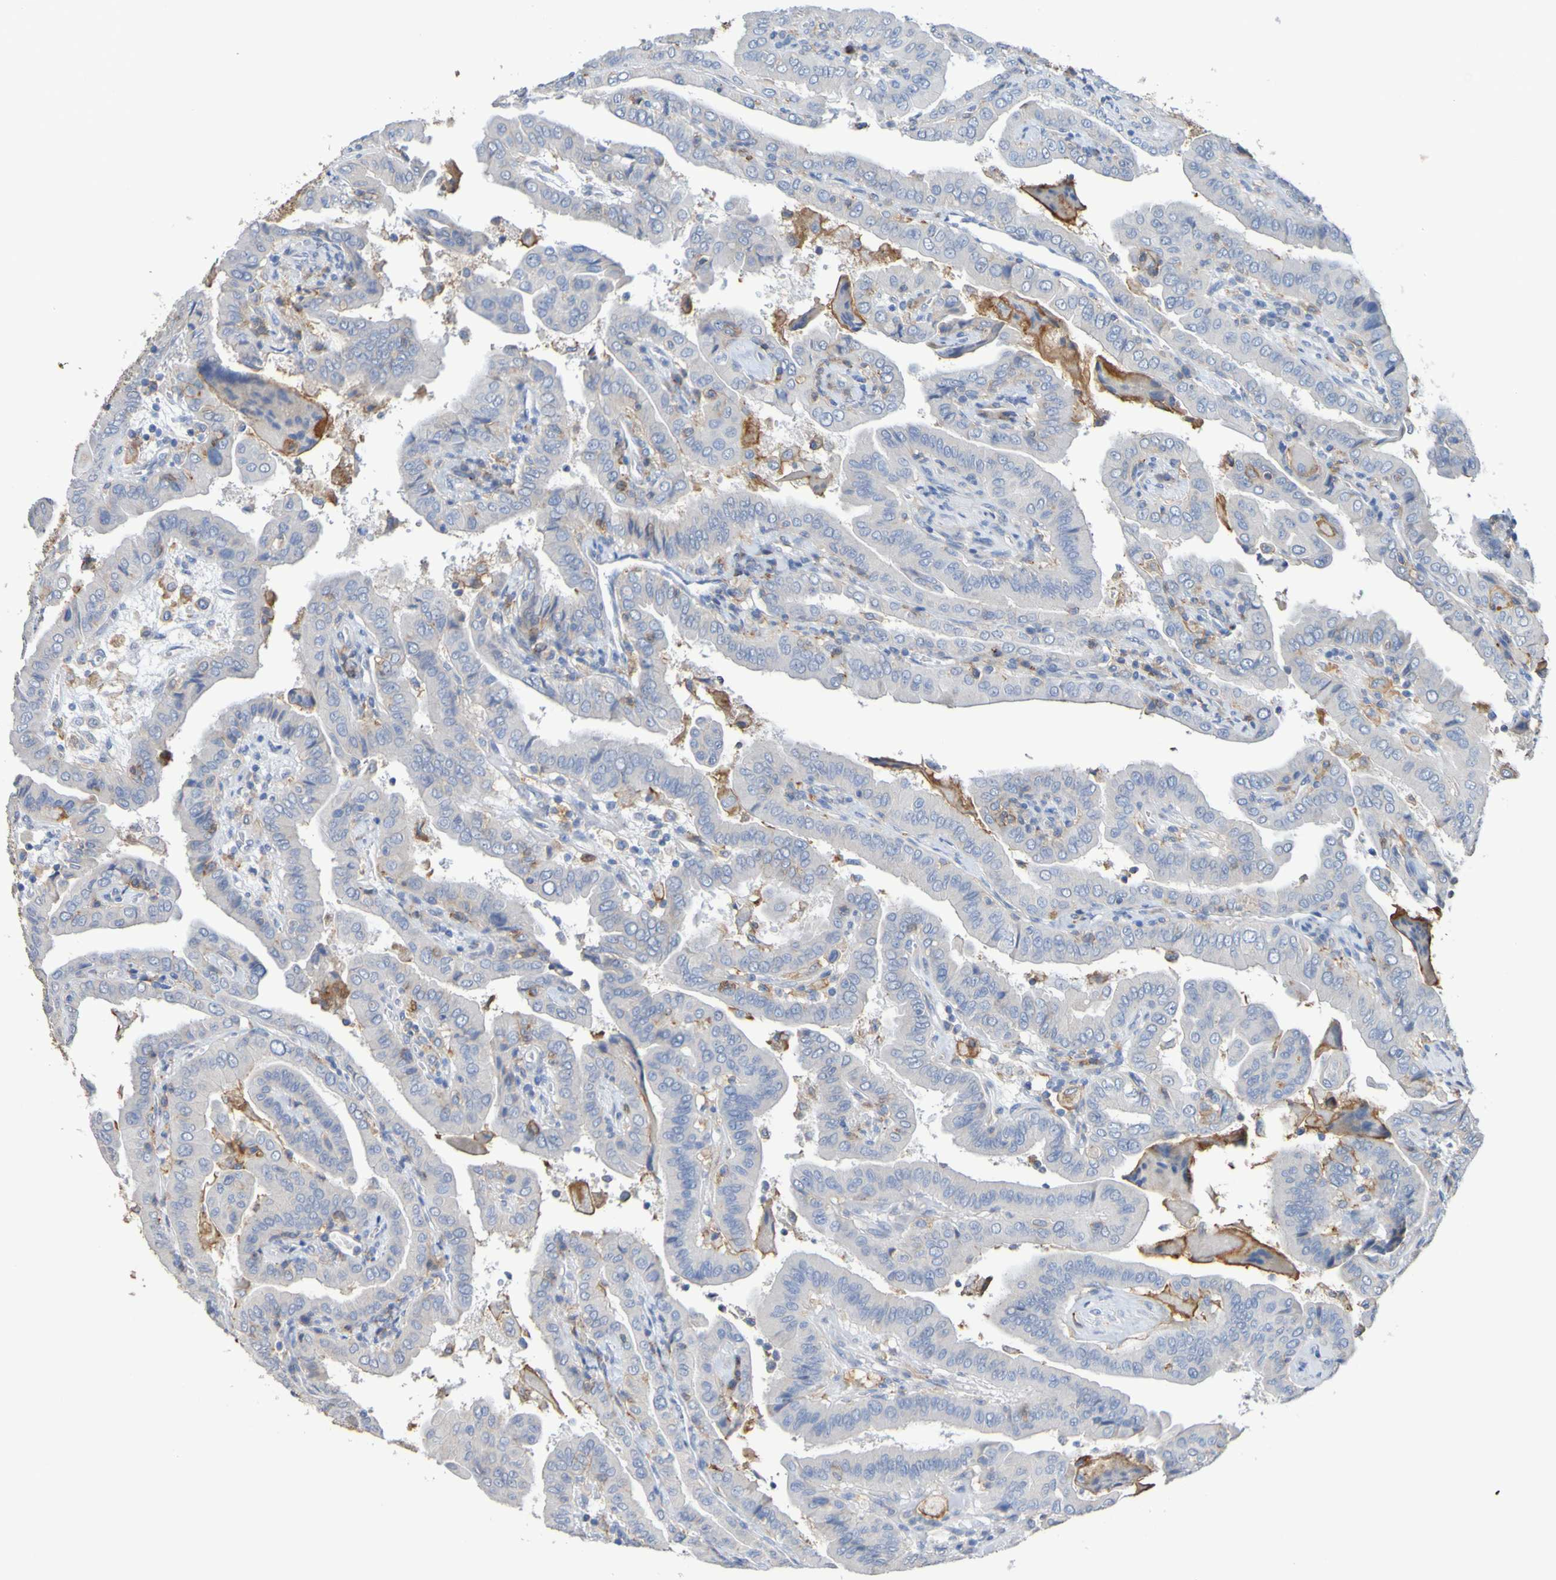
{"staining": {"intensity": "negative", "quantity": "none", "location": "none"}, "tissue": "thyroid cancer", "cell_type": "Tumor cells", "image_type": "cancer", "snomed": [{"axis": "morphology", "description": "Papillary adenocarcinoma, NOS"}, {"axis": "topography", "description": "Thyroid gland"}], "caption": "Immunohistochemistry of human thyroid cancer (papillary adenocarcinoma) shows no staining in tumor cells.", "gene": "SLC3A2", "patient": {"sex": "male", "age": 33}}